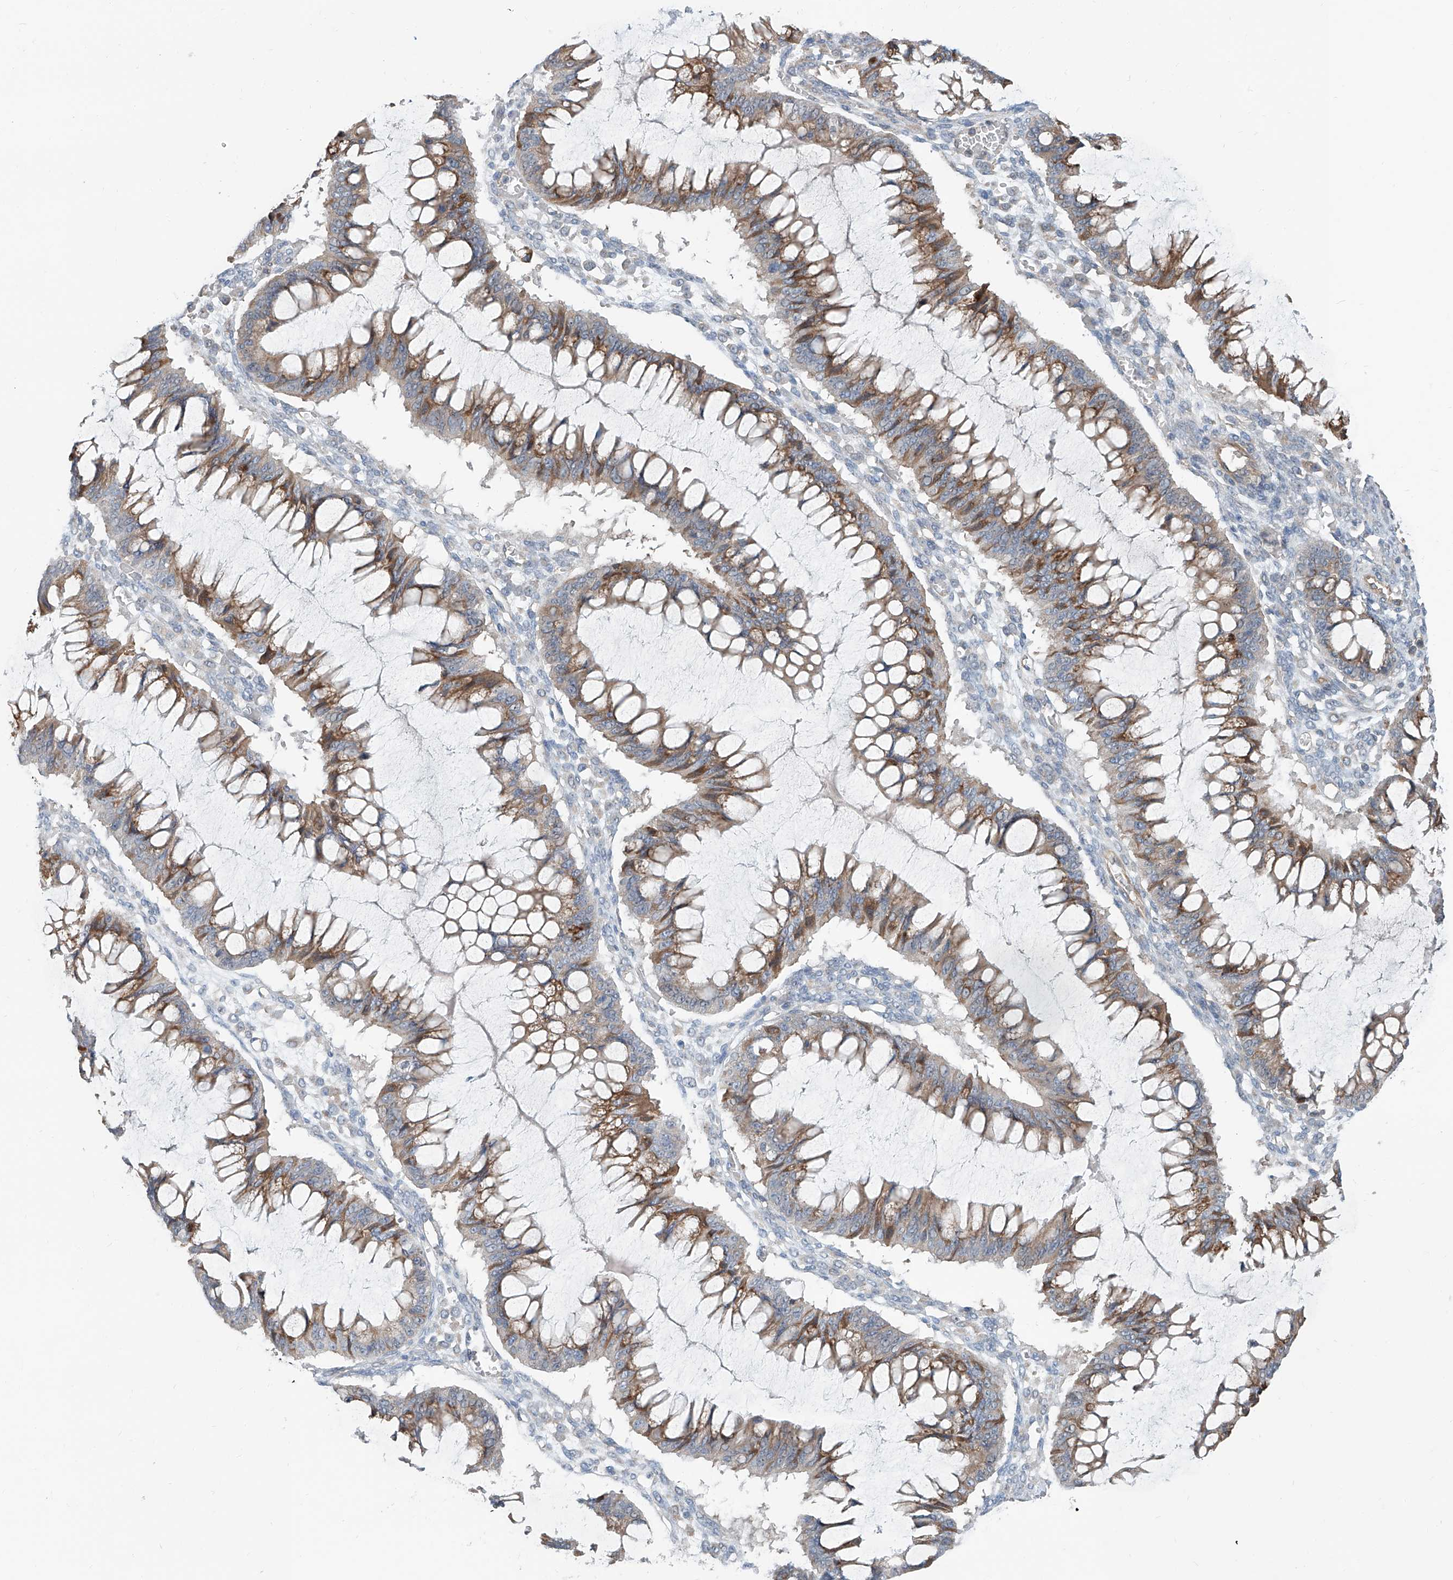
{"staining": {"intensity": "moderate", "quantity": "25%-75%", "location": "cytoplasmic/membranous"}, "tissue": "ovarian cancer", "cell_type": "Tumor cells", "image_type": "cancer", "snomed": [{"axis": "morphology", "description": "Cystadenocarcinoma, mucinous, NOS"}, {"axis": "topography", "description": "Ovary"}], "caption": "Immunohistochemical staining of human ovarian mucinous cystadenocarcinoma exhibits medium levels of moderate cytoplasmic/membranous staining in approximately 25%-75% of tumor cells.", "gene": "KCNK10", "patient": {"sex": "female", "age": 73}}